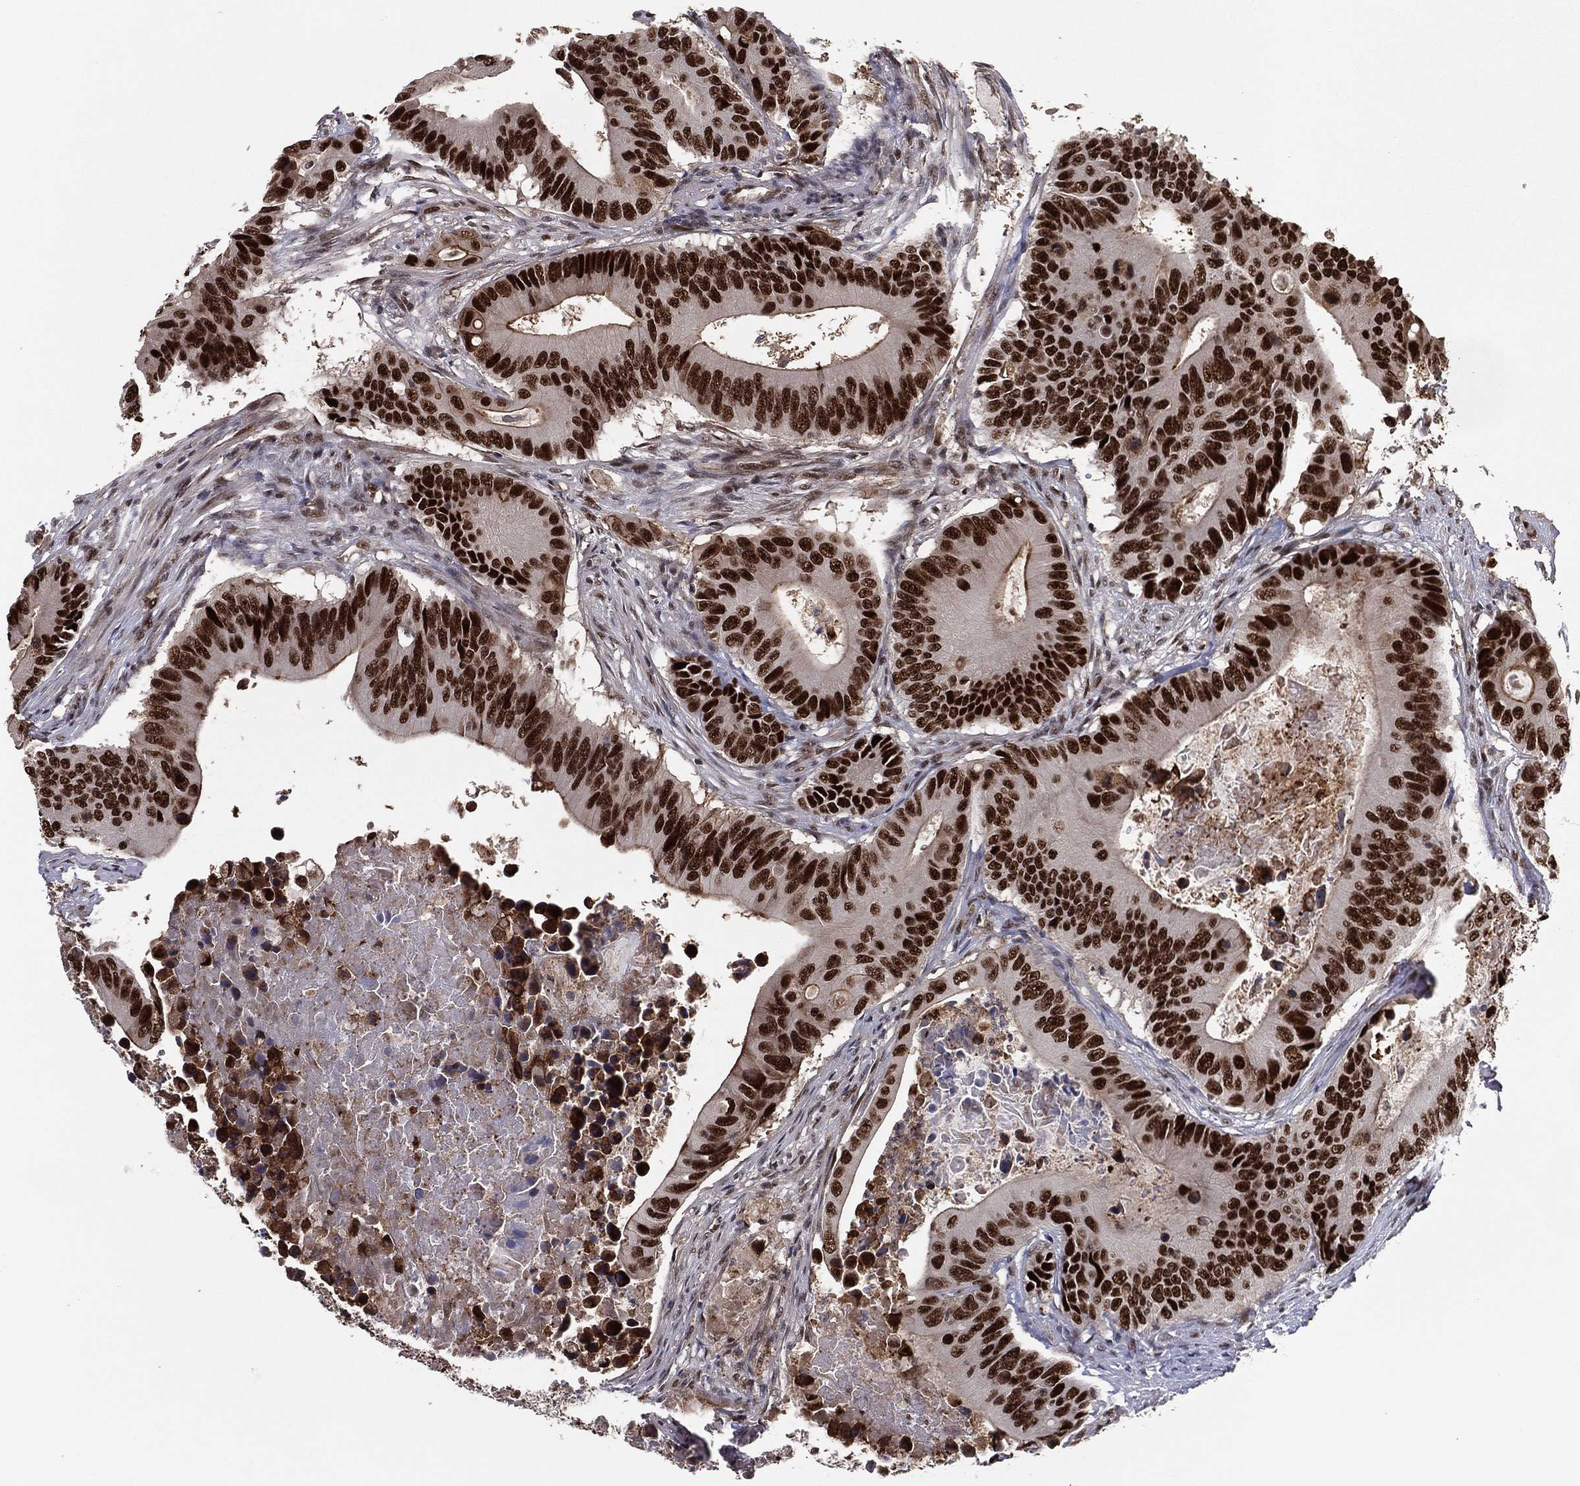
{"staining": {"intensity": "strong", "quantity": ">75%", "location": "nuclear"}, "tissue": "colorectal cancer", "cell_type": "Tumor cells", "image_type": "cancer", "snomed": [{"axis": "morphology", "description": "Adenocarcinoma, NOS"}, {"axis": "topography", "description": "Colon"}], "caption": "A high-resolution micrograph shows immunohistochemistry staining of colorectal cancer (adenocarcinoma), which shows strong nuclear staining in approximately >75% of tumor cells.", "gene": "GPALPP1", "patient": {"sex": "female", "age": 90}}